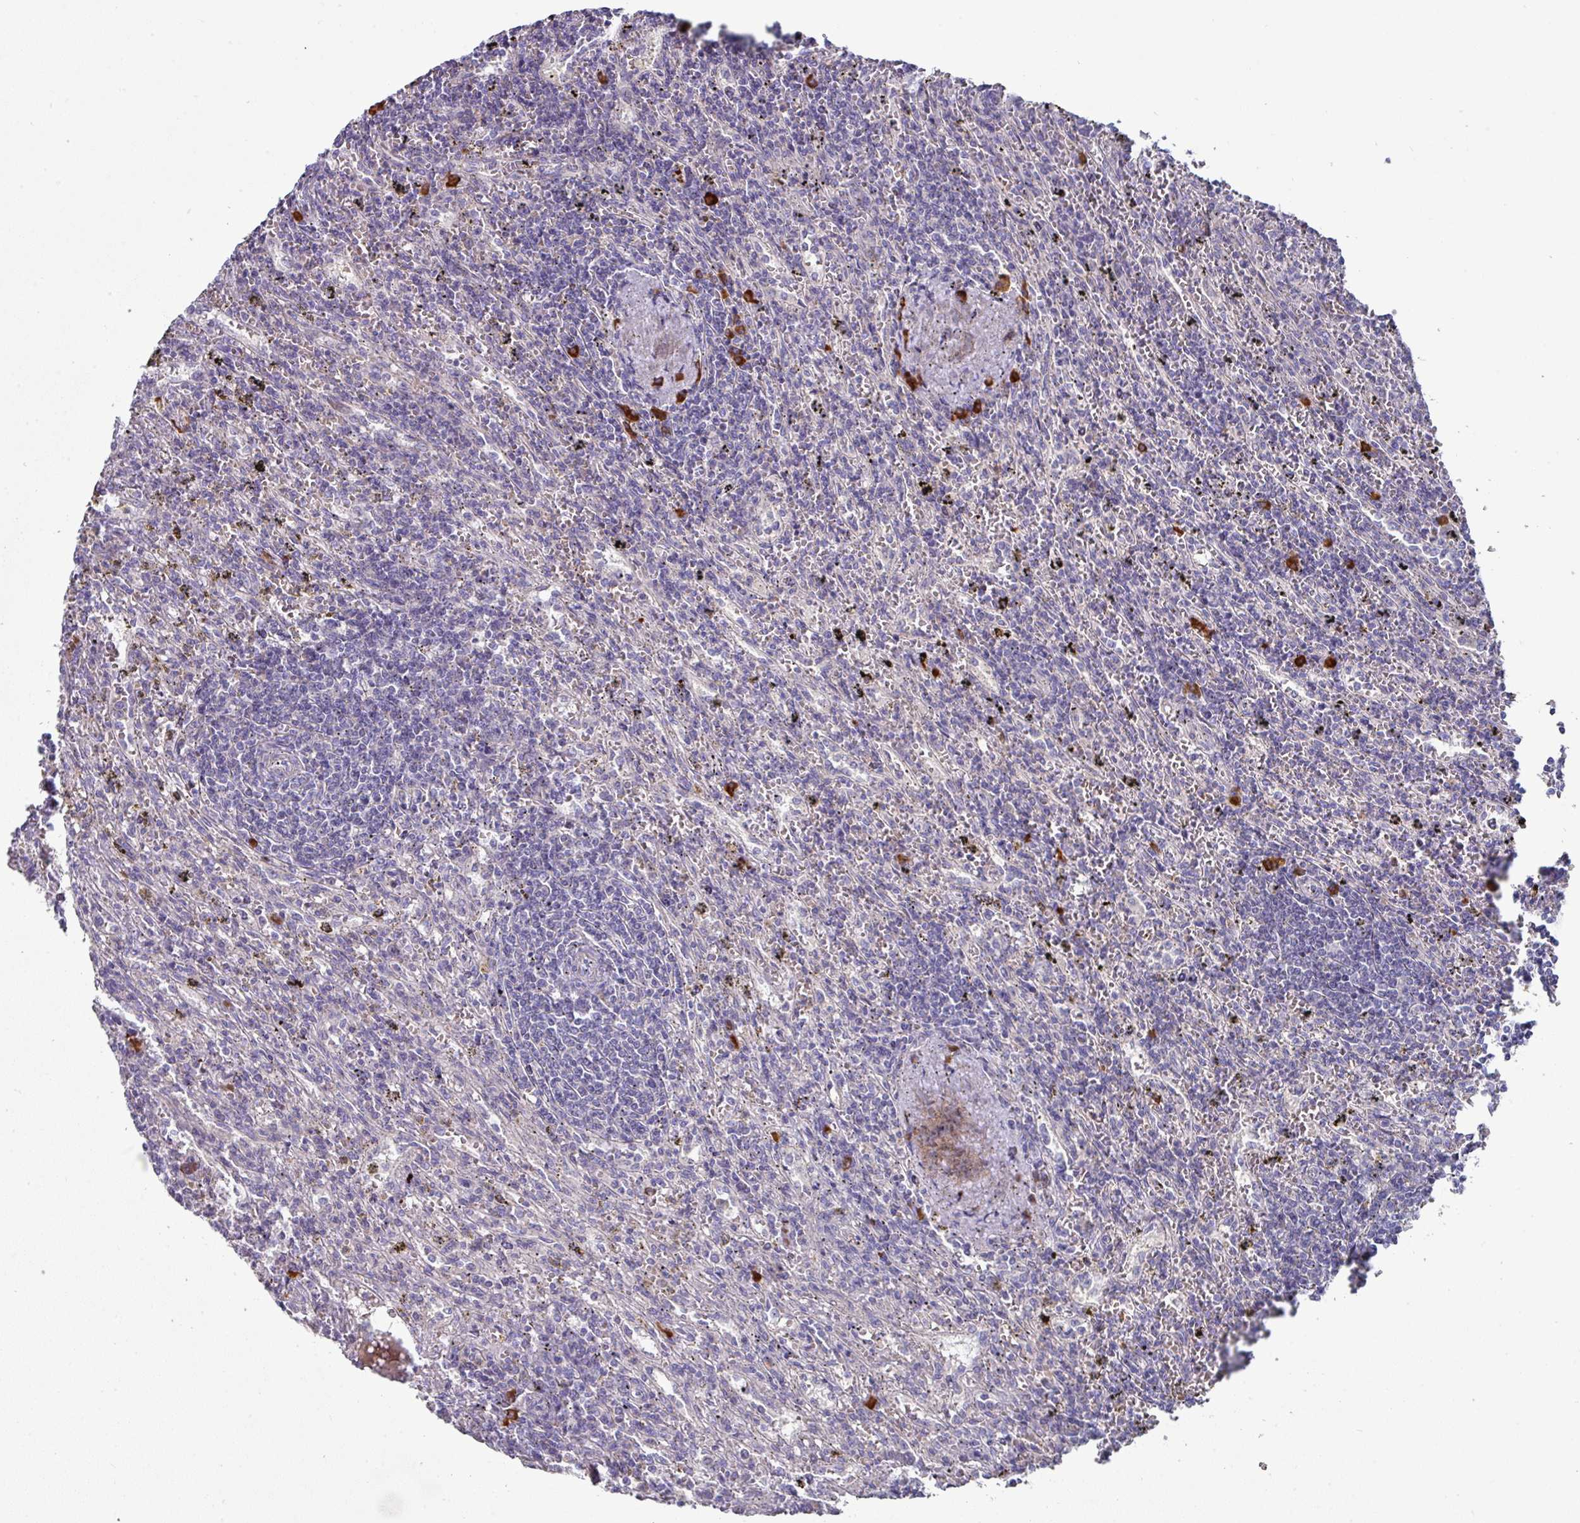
{"staining": {"intensity": "negative", "quantity": "none", "location": "none"}, "tissue": "lymphoma", "cell_type": "Tumor cells", "image_type": "cancer", "snomed": [{"axis": "morphology", "description": "Malignant lymphoma, non-Hodgkin's type, Low grade"}, {"axis": "topography", "description": "Spleen"}], "caption": "Immunohistochemical staining of malignant lymphoma, non-Hodgkin's type (low-grade) displays no significant positivity in tumor cells. (Immunohistochemistry (ihc), brightfield microscopy, high magnification).", "gene": "IL4R", "patient": {"sex": "male", "age": 76}}